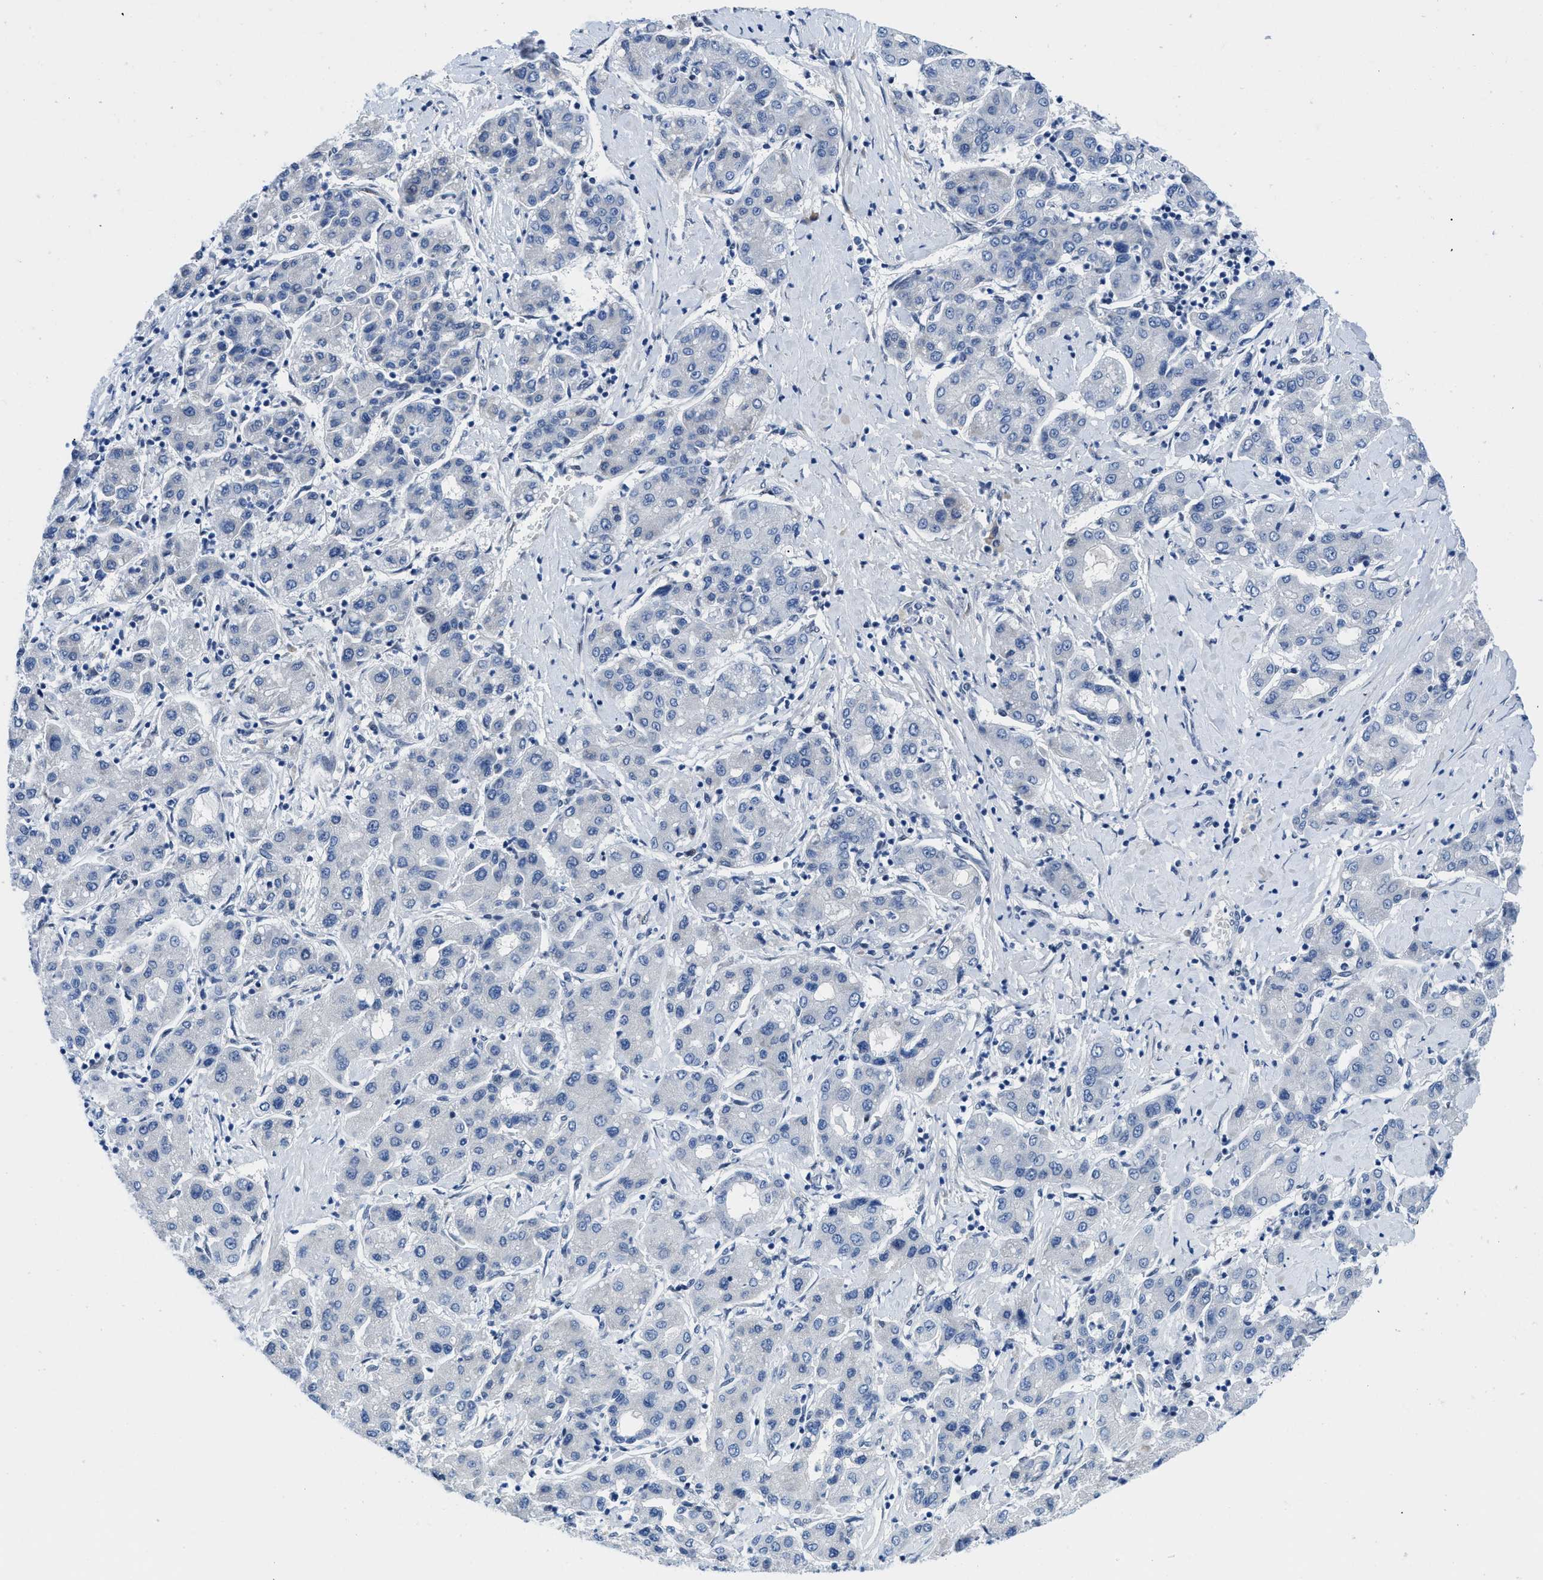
{"staining": {"intensity": "negative", "quantity": "none", "location": "none"}, "tissue": "liver cancer", "cell_type": "Tumor cells", "image_type": "cancer", "snomed": [{"axis": "morphology", "description": "Carcinoma, Hepatocellular, NOS"}, {"axis": "topography", "description": "Liver"}], "caption": "A histopathology image of human liver cancer is negative for staining in tumor cells.", "gene": "SMARCAD1", "patient": {"sex": "male", "age": 65}}